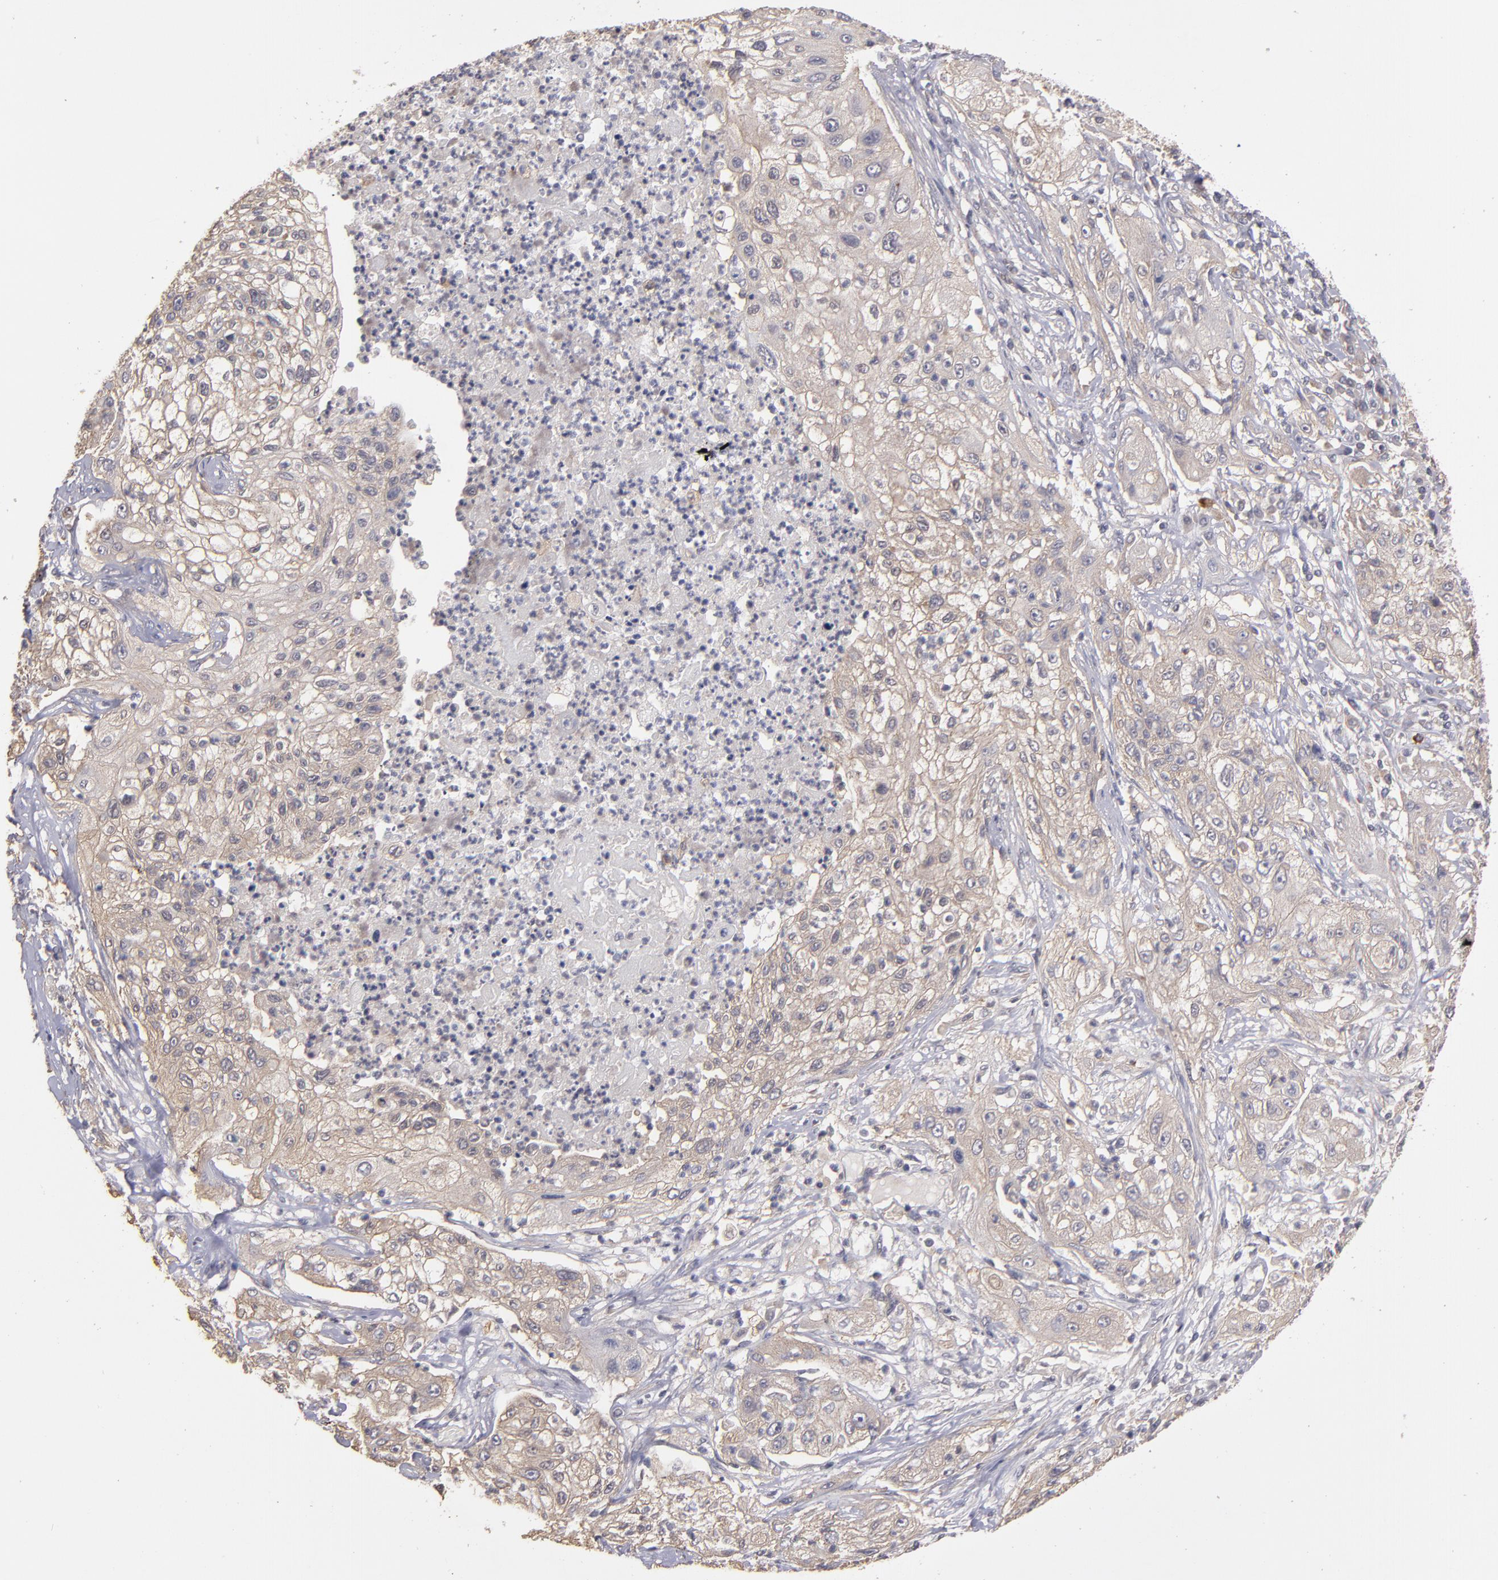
{"staining": {"intensity": "weak", "quantity": ">75%", "location": "cytoplasmic/membranous"}, "tissue": "lung cancer", "cell_type": "Tumor cells", "image_type": "cancer", "snomed": [{"axis": "morphology", "description": "Inflammation, NOS"}, {"axis": "morphology", "description": "Squamous cell carcinoma, NOS"}, {"axis": "topography", "description": "Lymph node"}, {"axis": "topography", "description": "Soft tissue"}, {"axis": "topography", "description": "Lung"}], "caption": "High-magnification brightfield microscopy of squamous cell carcinoma (lung) stained with DAB (brown) and counterstained with hematoxylin (blue). tumor cells exhibit weak cytoplasmic/membranous staining is seen in about>75% of cells. The staining is performed using DAB (3,3'-diaminobenzidine) brown chromogen to label protein expression. The nuclei are counter-stained blue using hematoxylin.", "gene": "CTSO", "patient": {"sex": "male", "age": 66}}